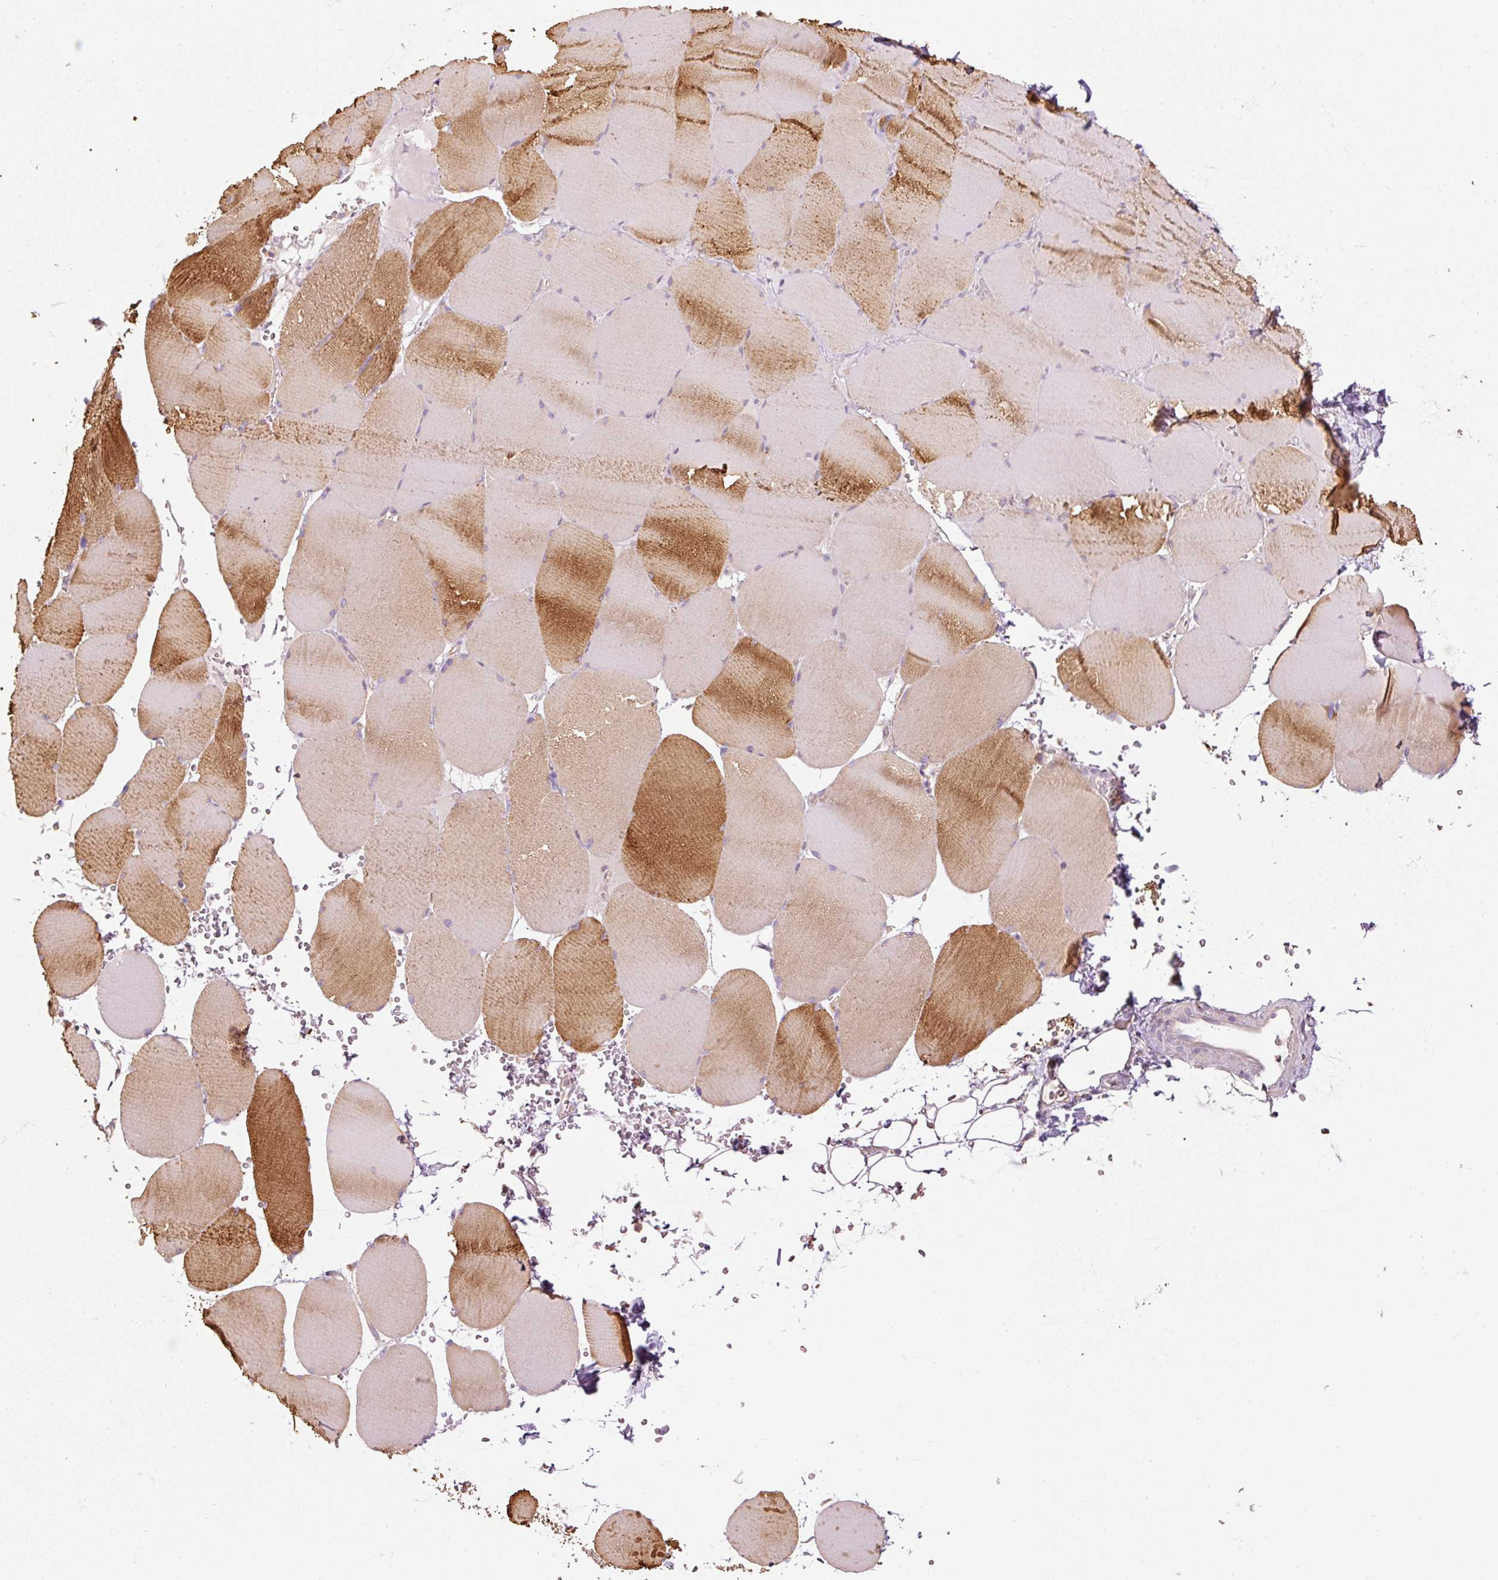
{"staining": {"intensity": "moderate", "quantity": "25%-75%", "location": "cytoplasmic/membranous"}, "tissue": "skeletal muscle", "cell_type": "Myocytes", "image_type": "normal", "snomed": [{"axis": "morphology", "description": "Normal tissue, NOS"}, {"axis": "topography", "description": "Skeletal muscle"}, {"axis": "topography", "description": "Head-Neck"}], "caption": "Brown immunohistochemical staining in unremarkable skeletal muscle exhibits moderate cytoplasmic/membranous positivity in approximately 25%-75% of myocytes. The staining is performed using DAB brown chromogen to label protein expression. The nuclei are counter-stained blue using hematoxylin.", "gene": "SIPA1", "patient": {"sex": "male", "age": 66}}